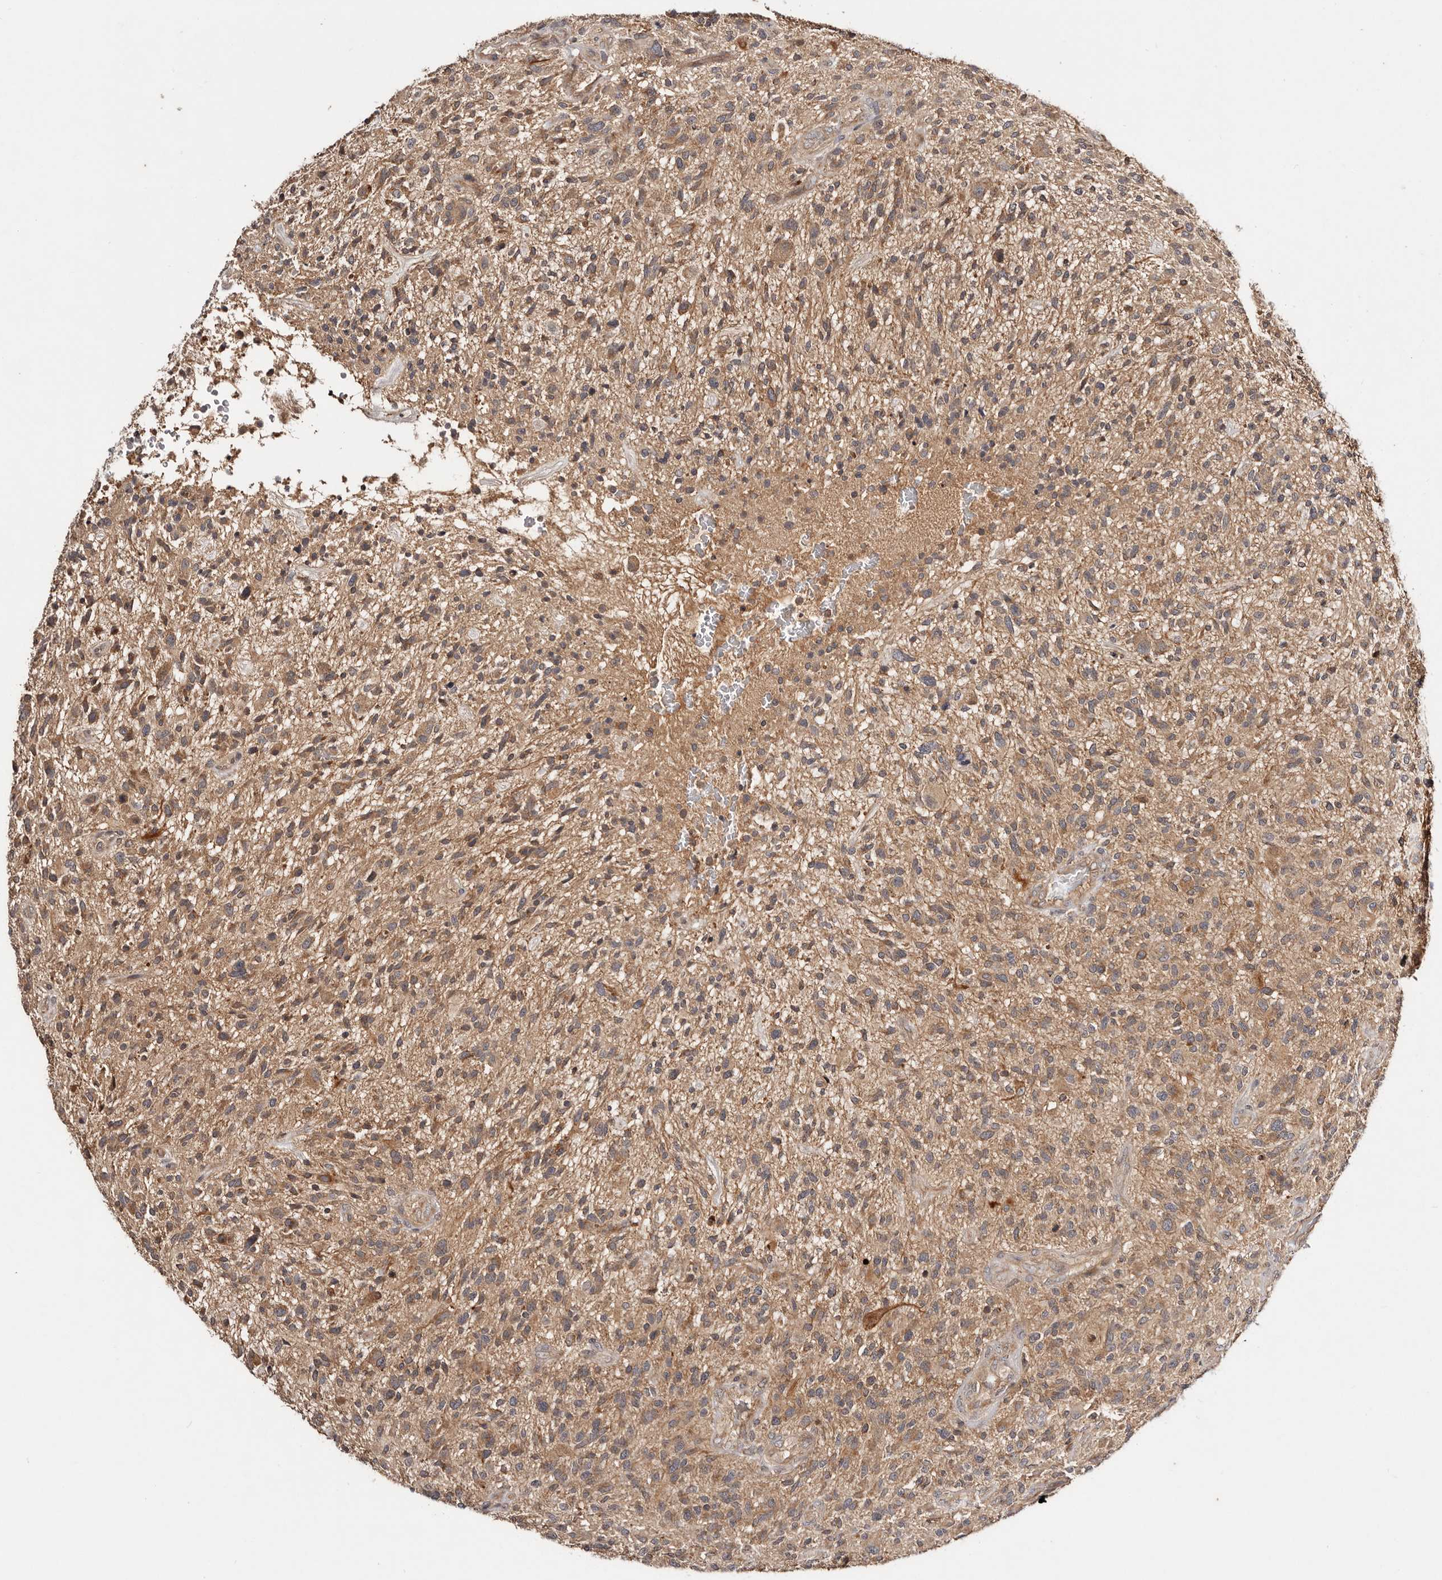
{"staining": {"intensity": "moderate", "quantity": ">75%", "location": "cytoplasmic/membranous"}, "tissue": "glioma", "cell_type": "Tumor cells", "image_type": "cancer", "snomed": [{"axis": "morphology", "description": "Glioma, malignant, High grade"}, {"axis": "topography", "description": "Brain"}], "caption": "Protein expression analysis of glioma displays moderate cytoplasmic/membranous expression in approximately >75% of tumor cells.", "gene": "PKIB", "patient": {"sex": "male", "age": 47}}